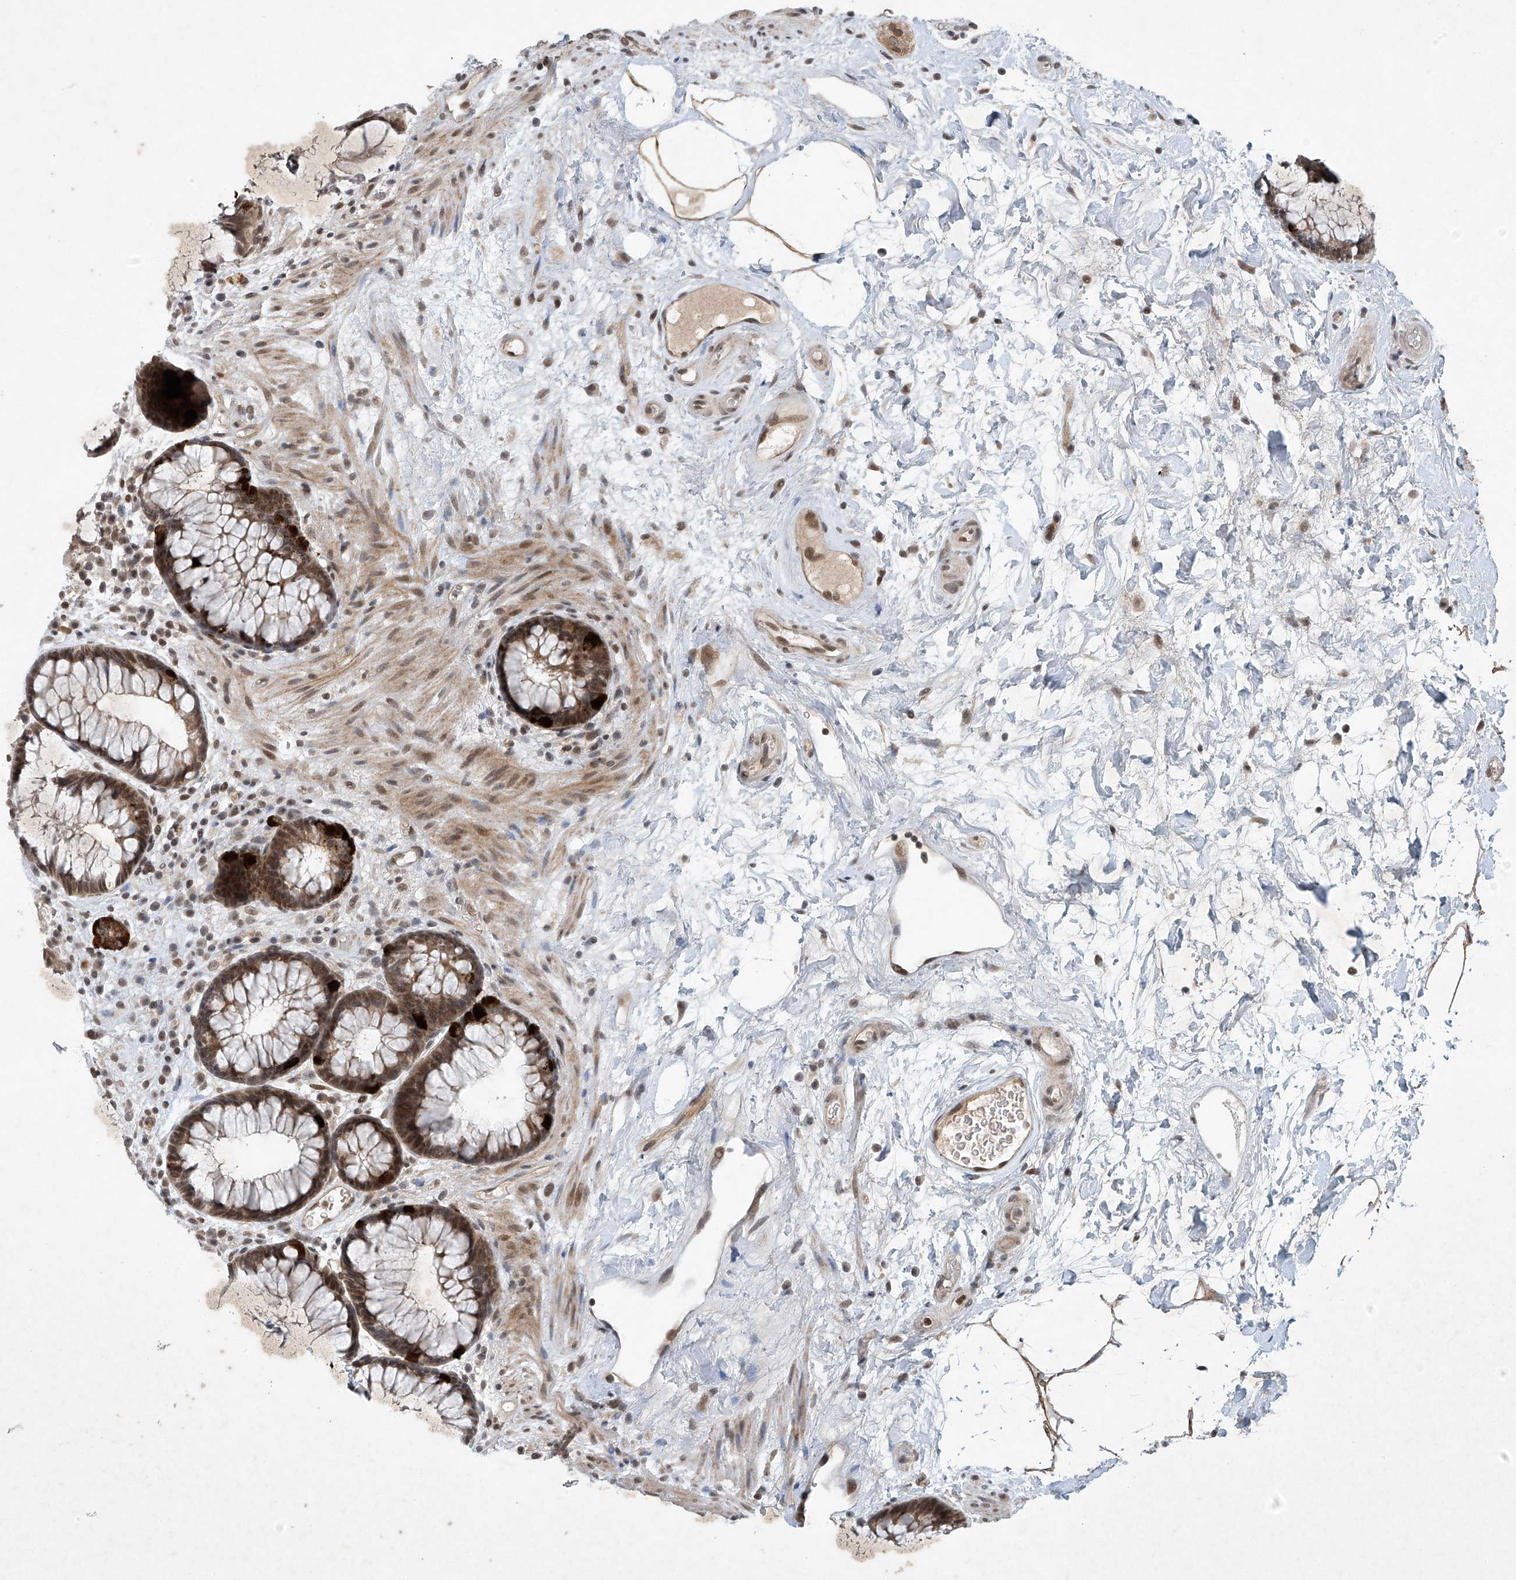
{"staining": {"intensity": "moderate", "quantity": ">75%", "location": "cytoplasmic/membranous,nuclear"}, "tissue": "rectum", "cell_type": "Glandular cells", "image_type": "normal", "snomed": [{"axis": "morphology", "description": "Normal tissue, NOS"}, {"axis": "topography", "description": "Rectum"}], "caption": "Rectum stained with immunohistochemistry displays moderate cytoplasmic/membranous,nuclear expression in about >75% of glandular cells.", "gene": "TAF8", "patient": {"sex": "male", "age": 51}}